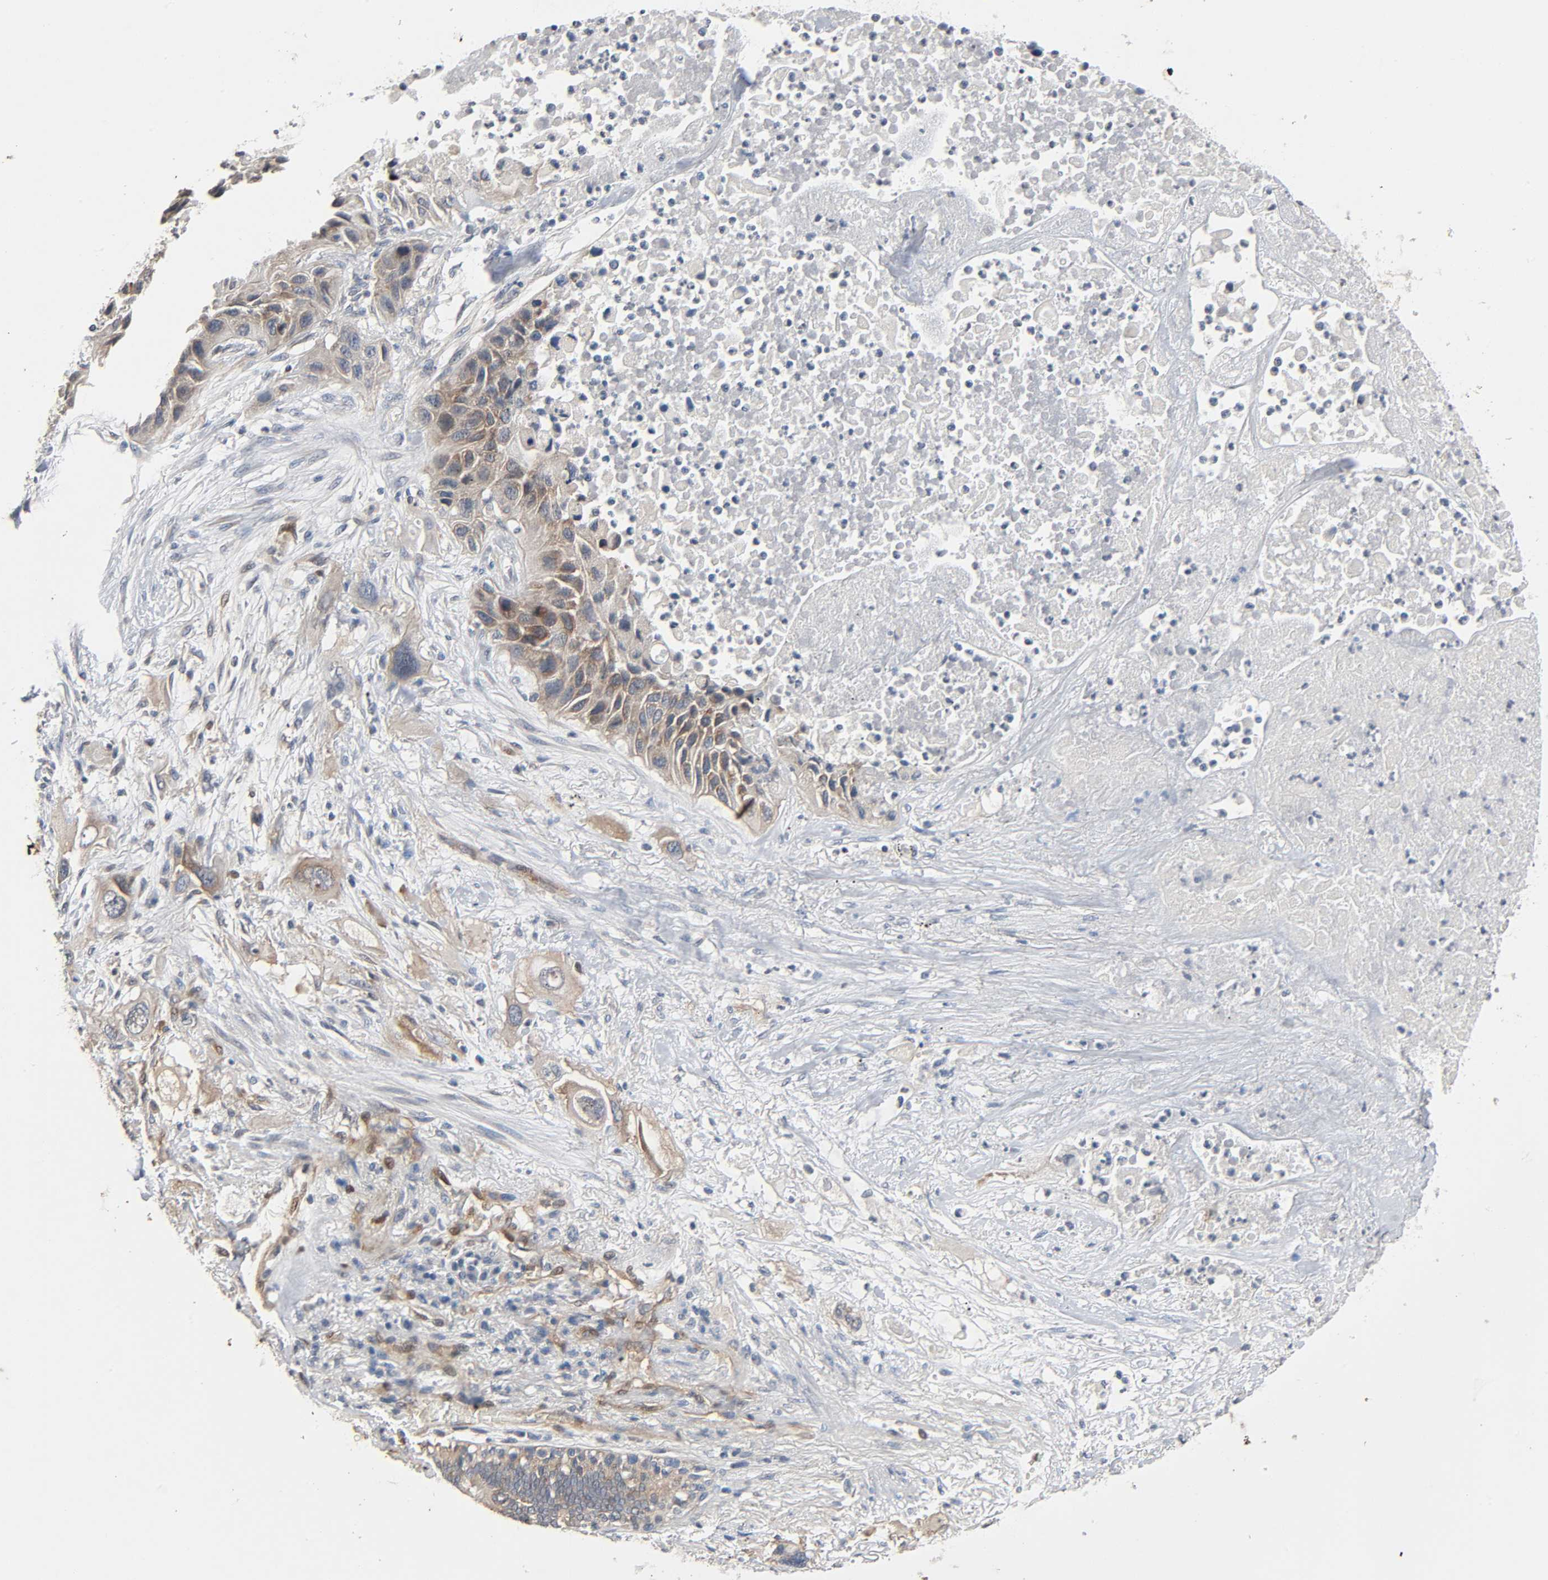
{"staining": {"intensity": "moderate", "quantity": "25%-75%", "location": "cytoplasmic/membranous"}, "tissue": "lung cancer", "cell_type": "Tumor cells", "image_type": "cancer", "snomed": [{"axis": "morphology", "description": "Squamous cell carcinoma, NOS"}, {"axis": "topography", "description": "Lung"}], "caption": "High-magnification brightfield microscopy of lung cancer stained with DAB (3,3'-diaminobenzidine) (brown) and counterstained with hematoxylin (blue). tumor cells exhibit moderate cytoplasmic/membranous expression is seen in approximately25%-75% of cells.", "gene": "PTK2", "patient": {"sex": "female", "age": 76}}